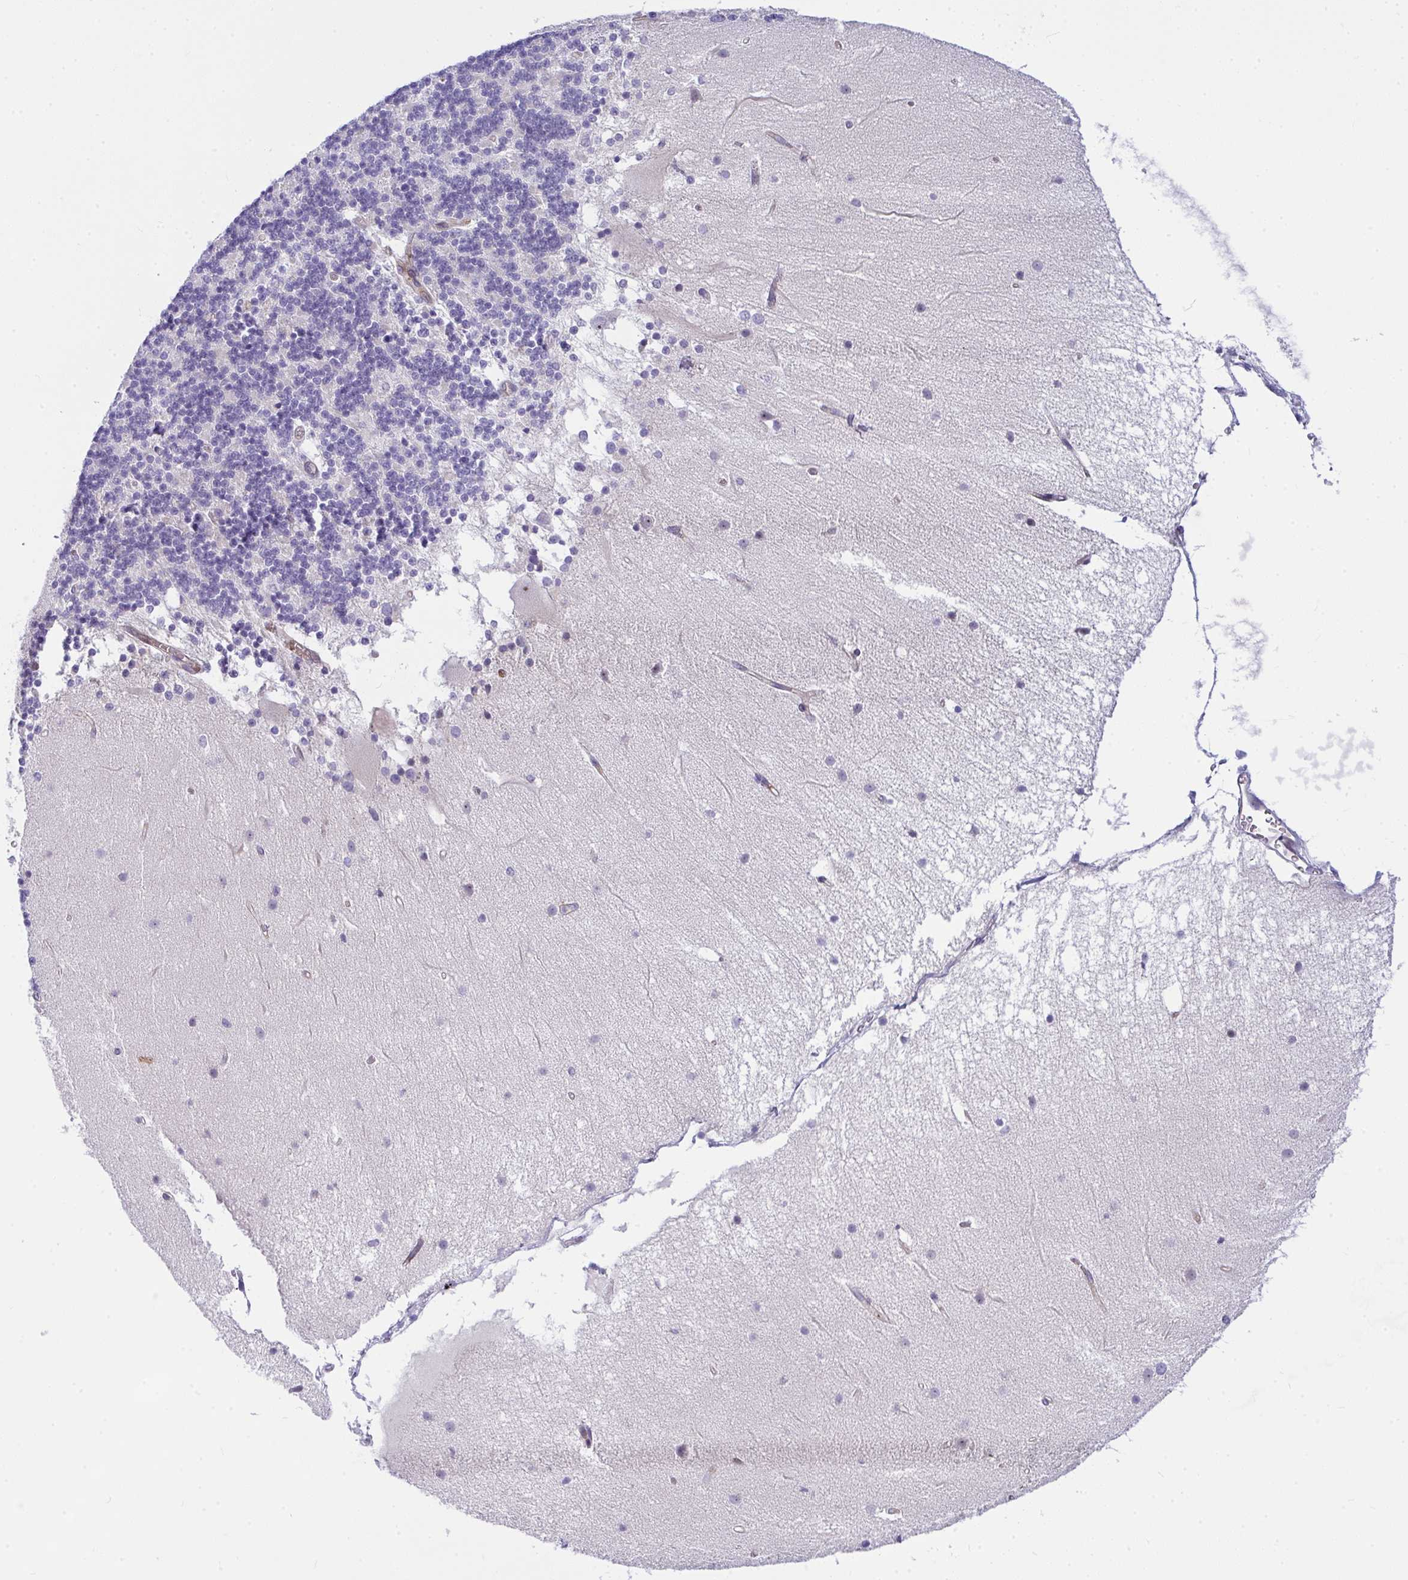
{"staining": {"intensity": "negative", "quantity": "none", "location": "none"}, "tissue": "cerebellum", "cell_type": "Cells in granular layer", "image_type": "normal", "snomed": [{"axis": "morphology", "description": "Normal tissue, NOS"}, {"axis": "topography", "description": "Cerebellum"}], "caption": "Benign cerebellum was stained to show a protein in brown. There is no significant positivity in cells in granular layer.", "gene": "NFXL1", "patient": {"sex": "female", "age": 54}}